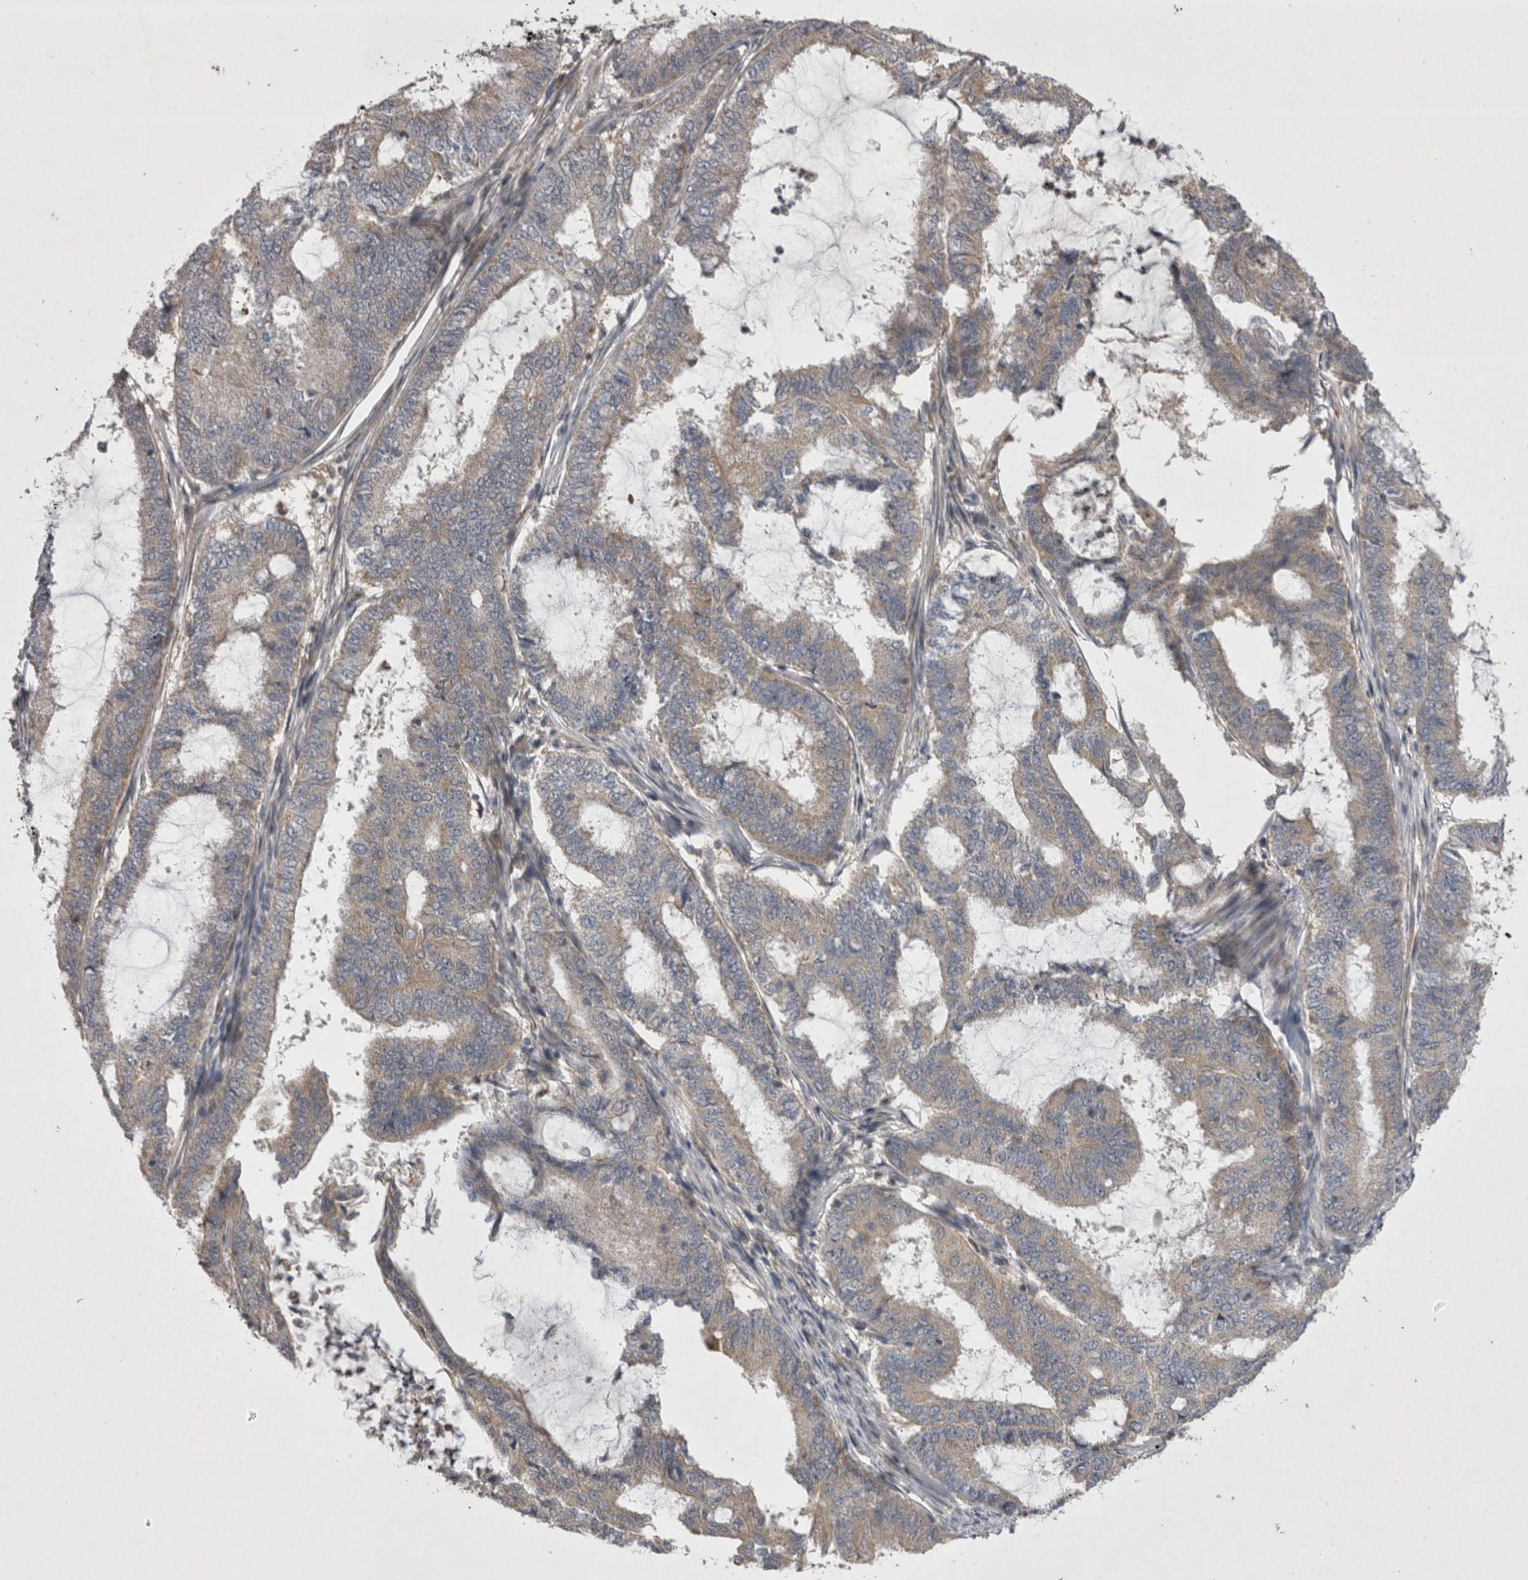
{"staining": {"intensity": "negative", "quantity": "none", "location": "none"}, "tissue": "endometrial cancer", "cell_type": "Tumor cells", "image_type": "cancer", "snomed": [{"axis": "morphology", "description": "Adenocarcinoma, NOS"}, {"axis": "topography", "description": "Endometrium"}], "caption": "The image displays no significant expression in tumor cells of adenocarcinoma (endometrial).", "gene": "TSPOAP1", "patient": {"sex": "female", "age": 51}}